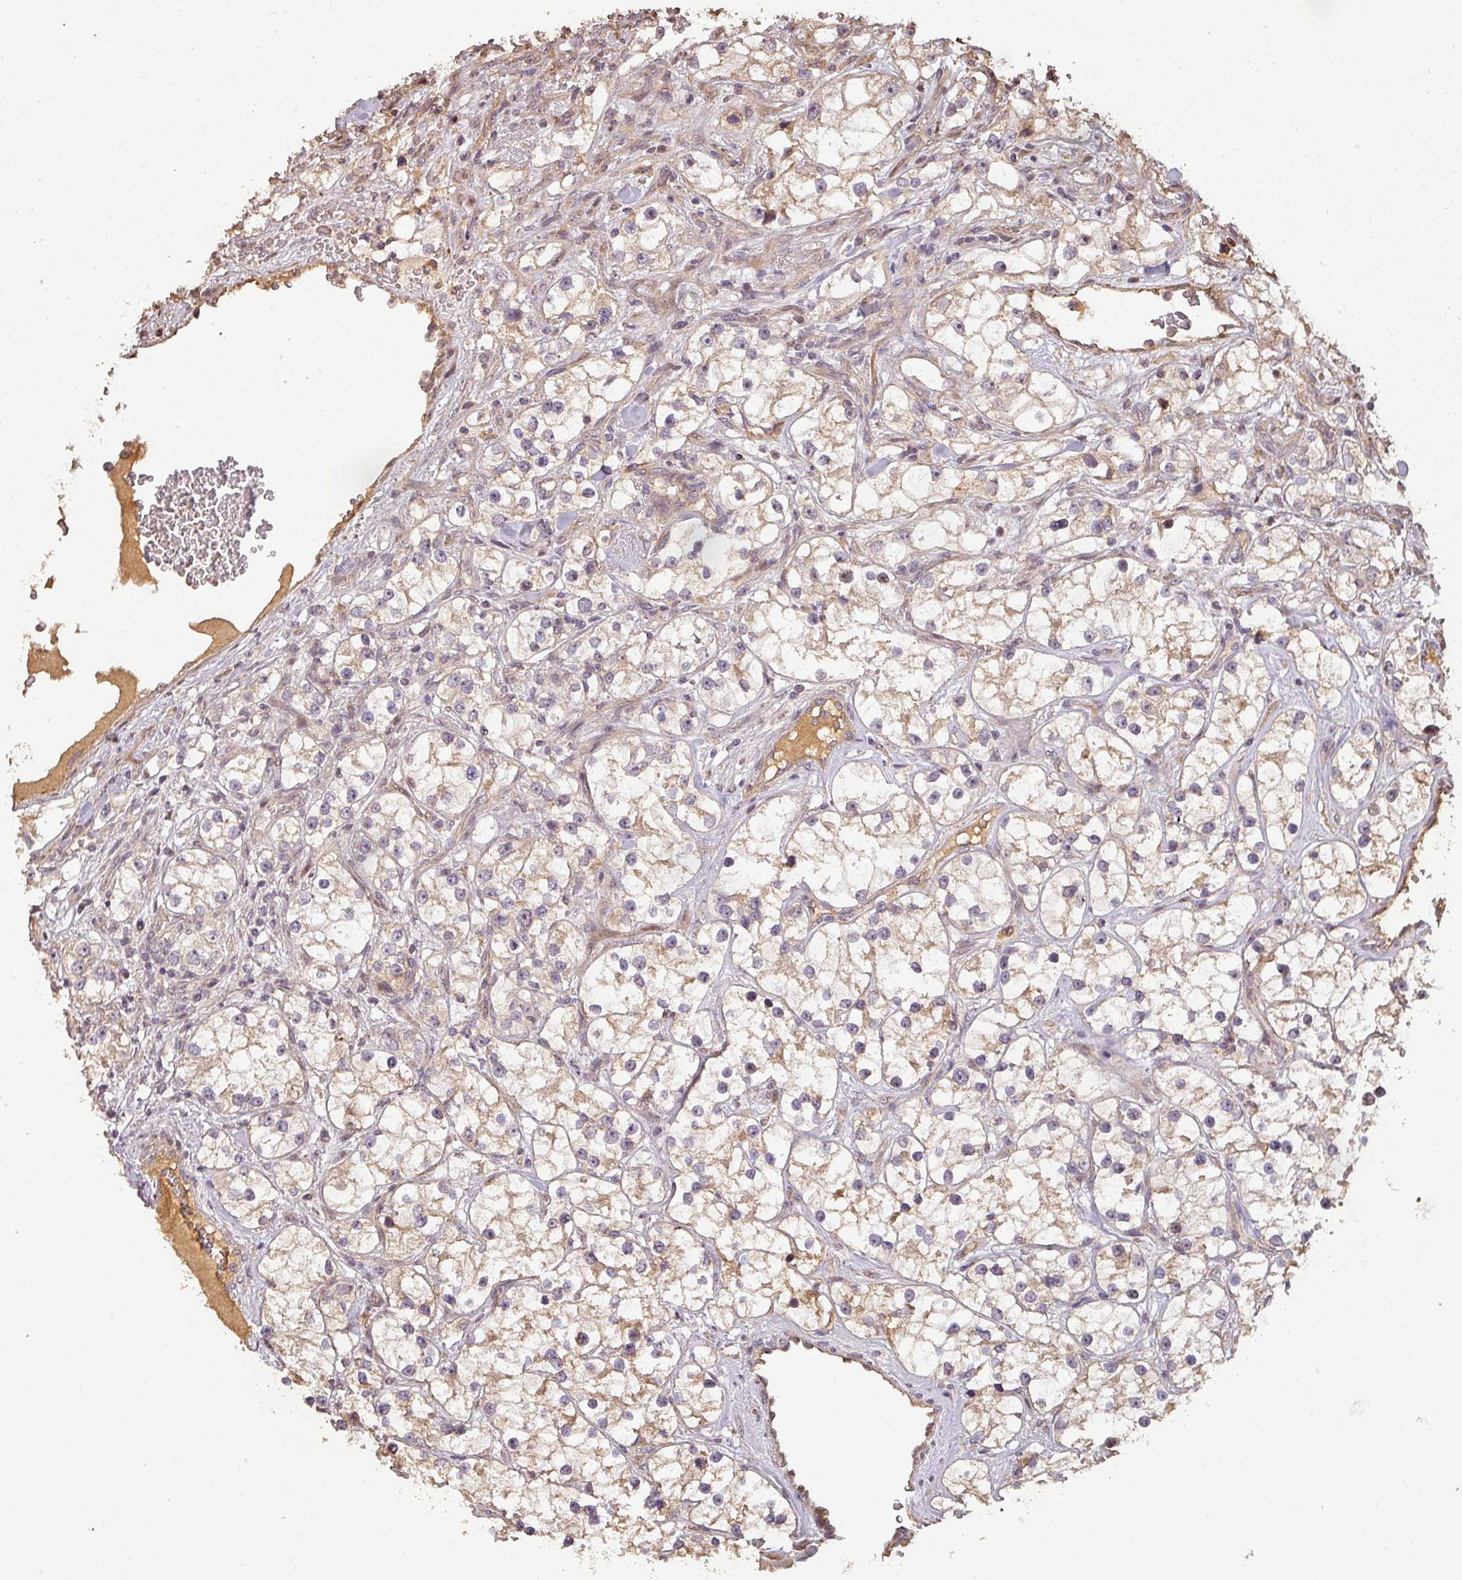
{"staining": {"intensity": "weak", "quantity": "25%-75%", "location": "cytoplasmic/membranous"}, "tissue": "renal cancer", "cell_type": "Tumor cells", "image_type": "cancer", "snomed": [{"axis": "morphology", "description": "Adenocarcinoma, NOS"}, {"axis": "topography", "description": "Kidney"}], "caption": "Immunohistochemistry (IHC) image of neoplastic tissue: human renal cancer stained using immunohistochemistry (IHC) demonstrates low levels of weak protein expression localized specifically in the cytoplasmic/membranous of tumor cells, appearing as a cytoplasmic/membranous brown color.", "gene": "BPIFB3", "patient": {"sex": "male", "age": 77}}